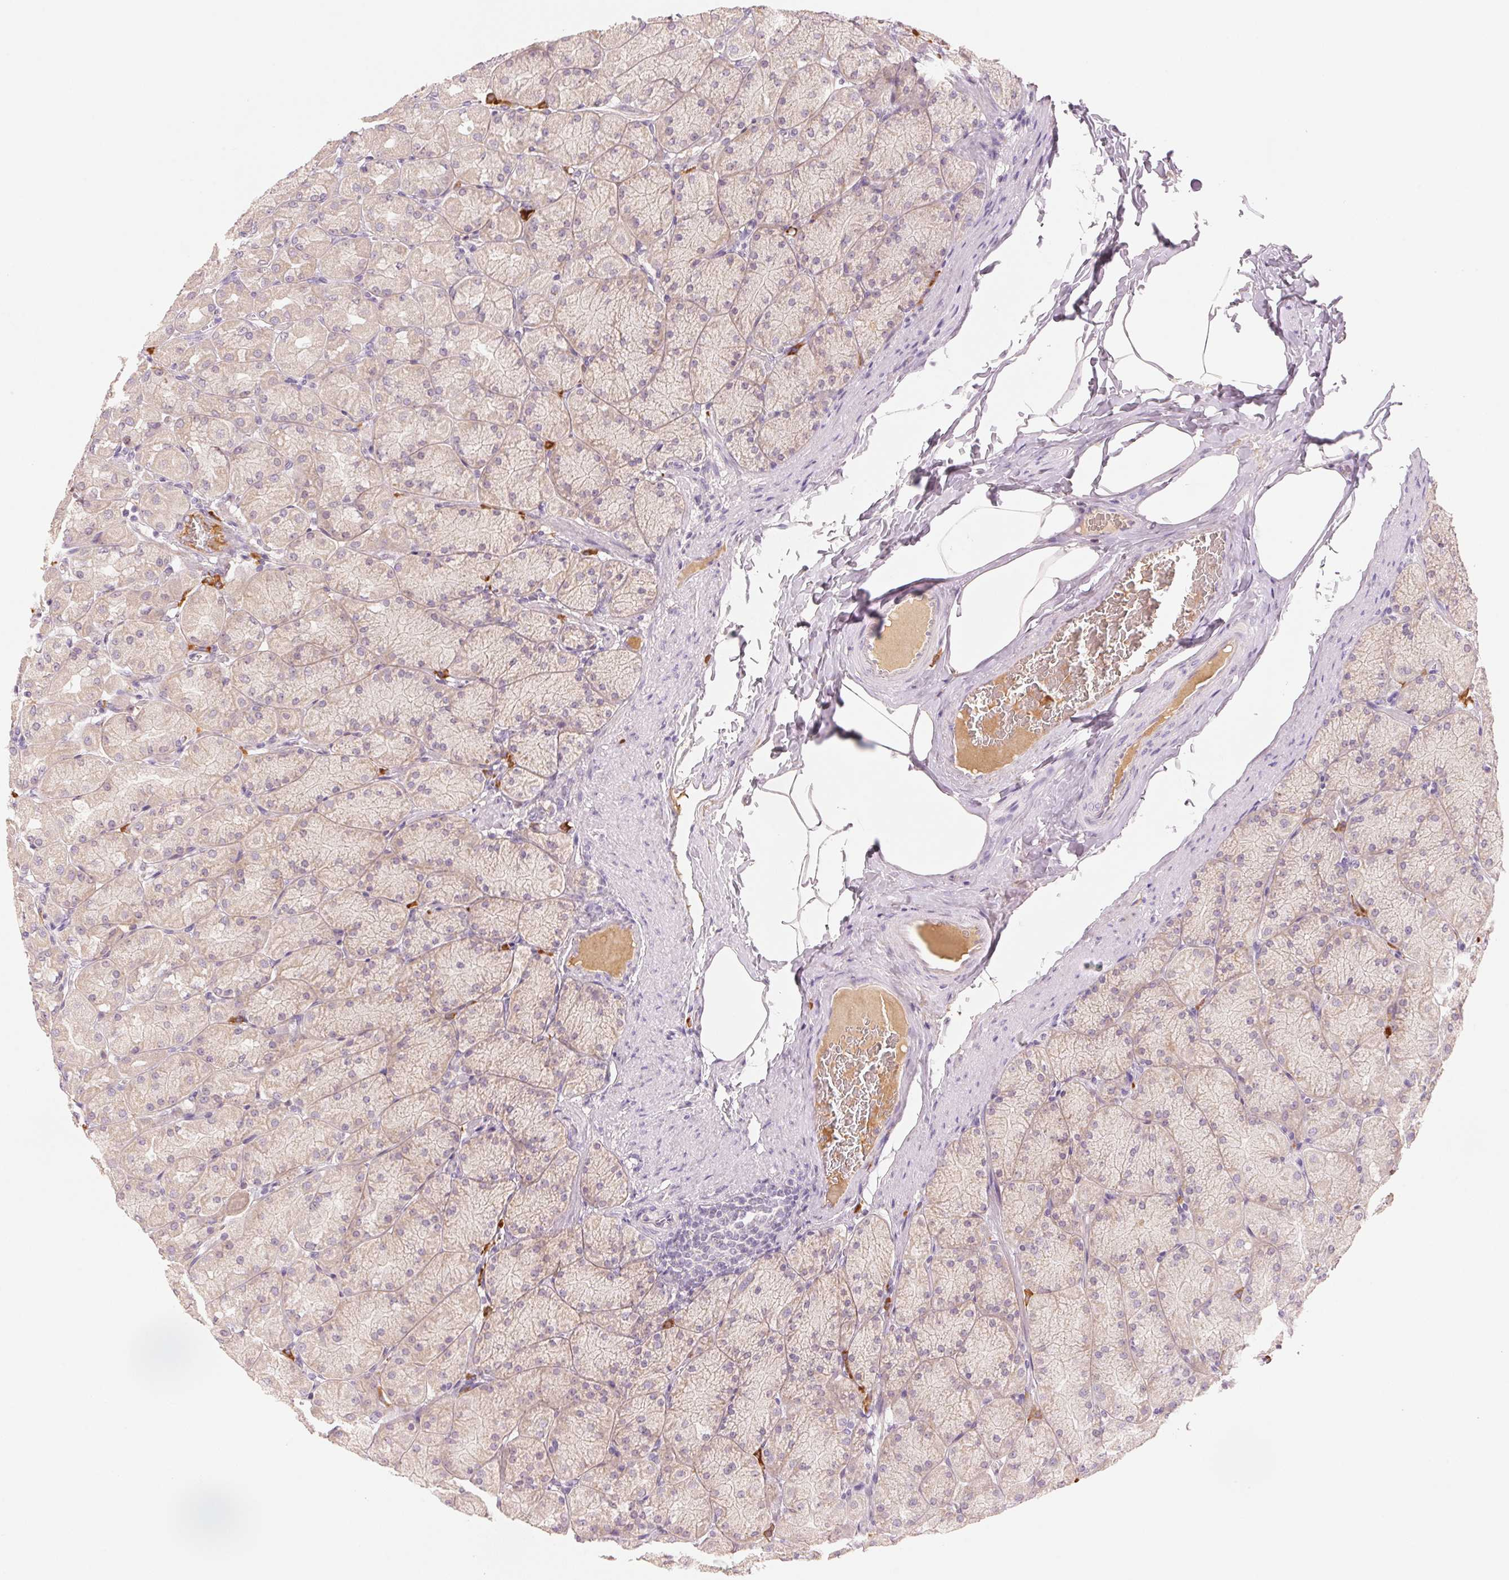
{"staining": {"intensity": "weak", "quantity": "<25%", "location": "cytoplasmic/membranous"}, "tissue": "stomach", "cell_type": "Glandular cells", "image_type": "normal", "snomed": [{"axis": "morphology", "description": "Normal tissue, NOS"}, {"axis": "topography", "description": "Stomach, upper"}], "caption": "Histopathology image shows no protein staining in glandular cells of normal stomach. The staining was performed using DAB to visualize the protein expression in brown, while the nuclei were stained in blue with hematoxylin (Magnification: 20x).", "gene": "RMDN2", "patient": {"sex": "female", "age": 56}}